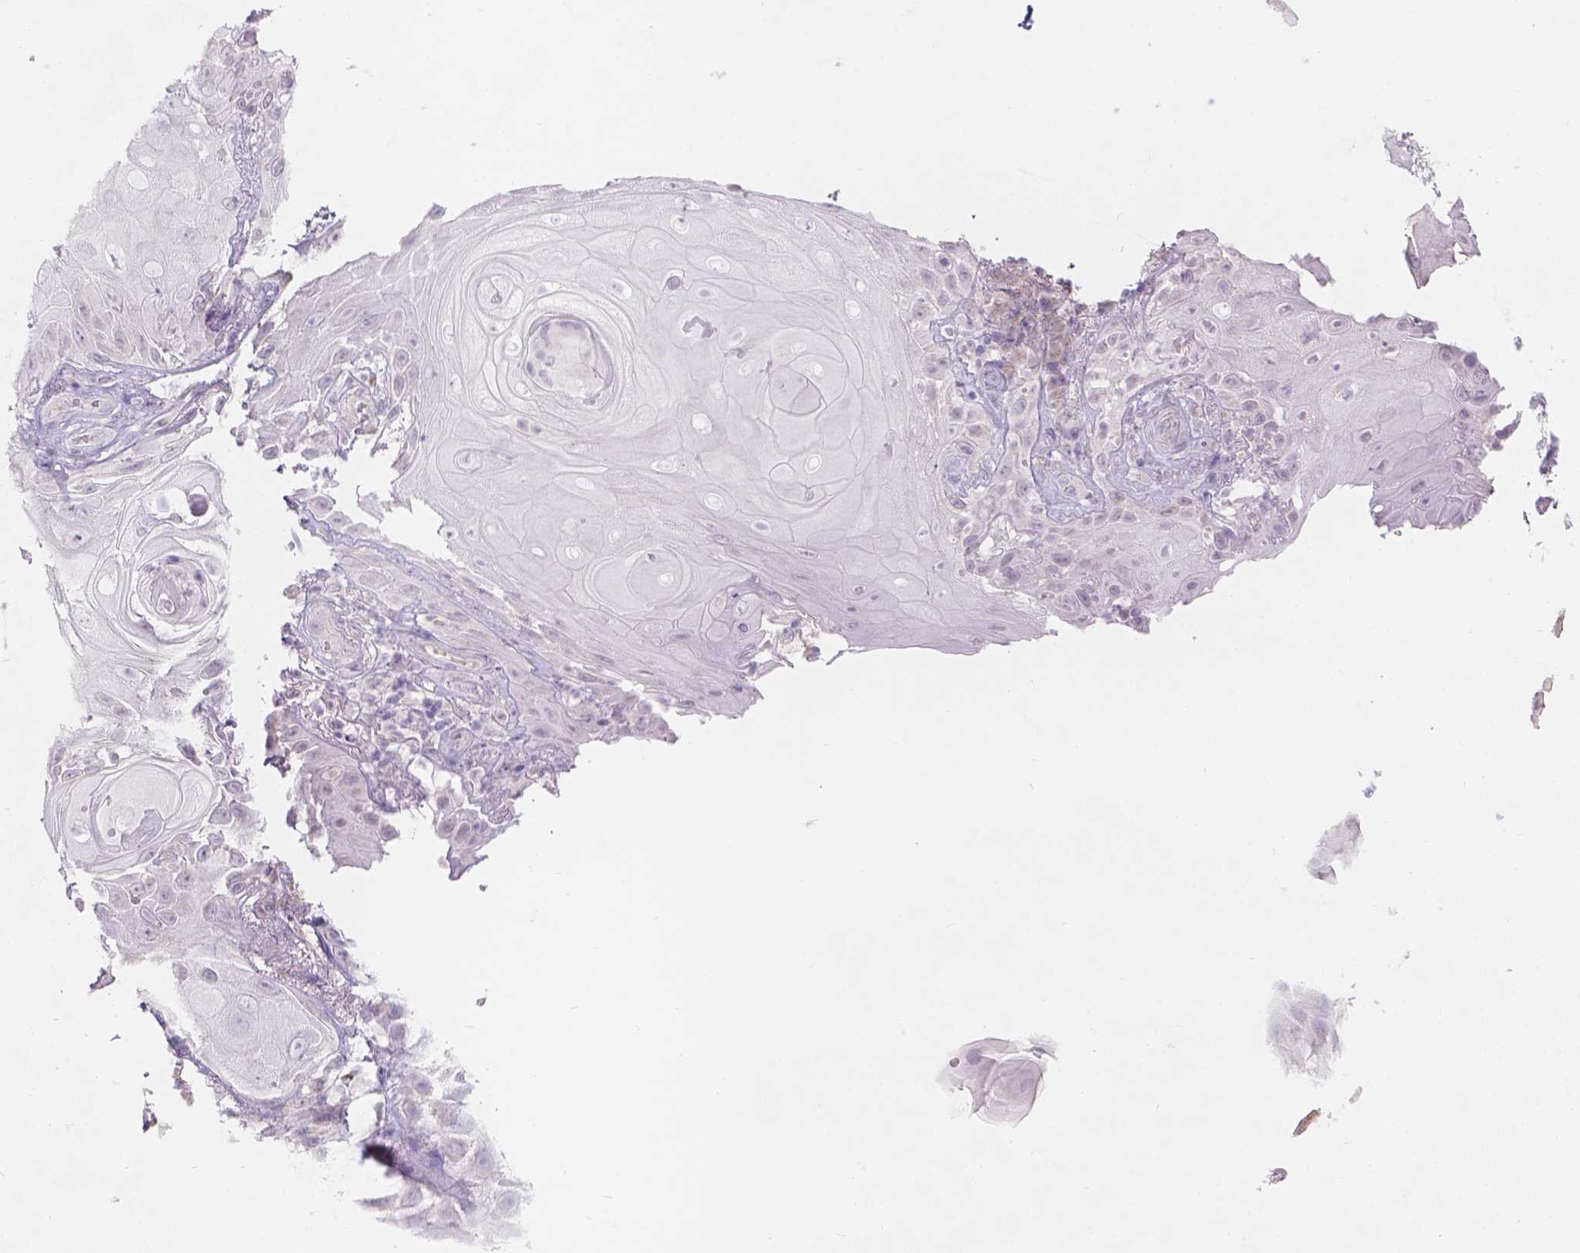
{"staining": {"intensity": "negative", "quantity": "none", "location": "none"}, "tissue": "skin cancer", "cell_type": "Tumor cells", "image_type": "cancer", "snomed": [{"axis": "morphology", "description": "Squamous cell carcinoma, NOS"}, {"axis": "topography", "description": "Skin"}], "caption": "DAB immunohistochemical staining of human skin squamous cell carcinoma reveals no significant expression in tumor cells. Brightfield microscopy of immunohistochemistry (IHC) stained with DAB (3,3'-diaminobenzidine) (brown) and hematoxylin (blue), captured at high magnification.", "gene": "HTN3", "patient": {"sex": "male", "age": 62}}